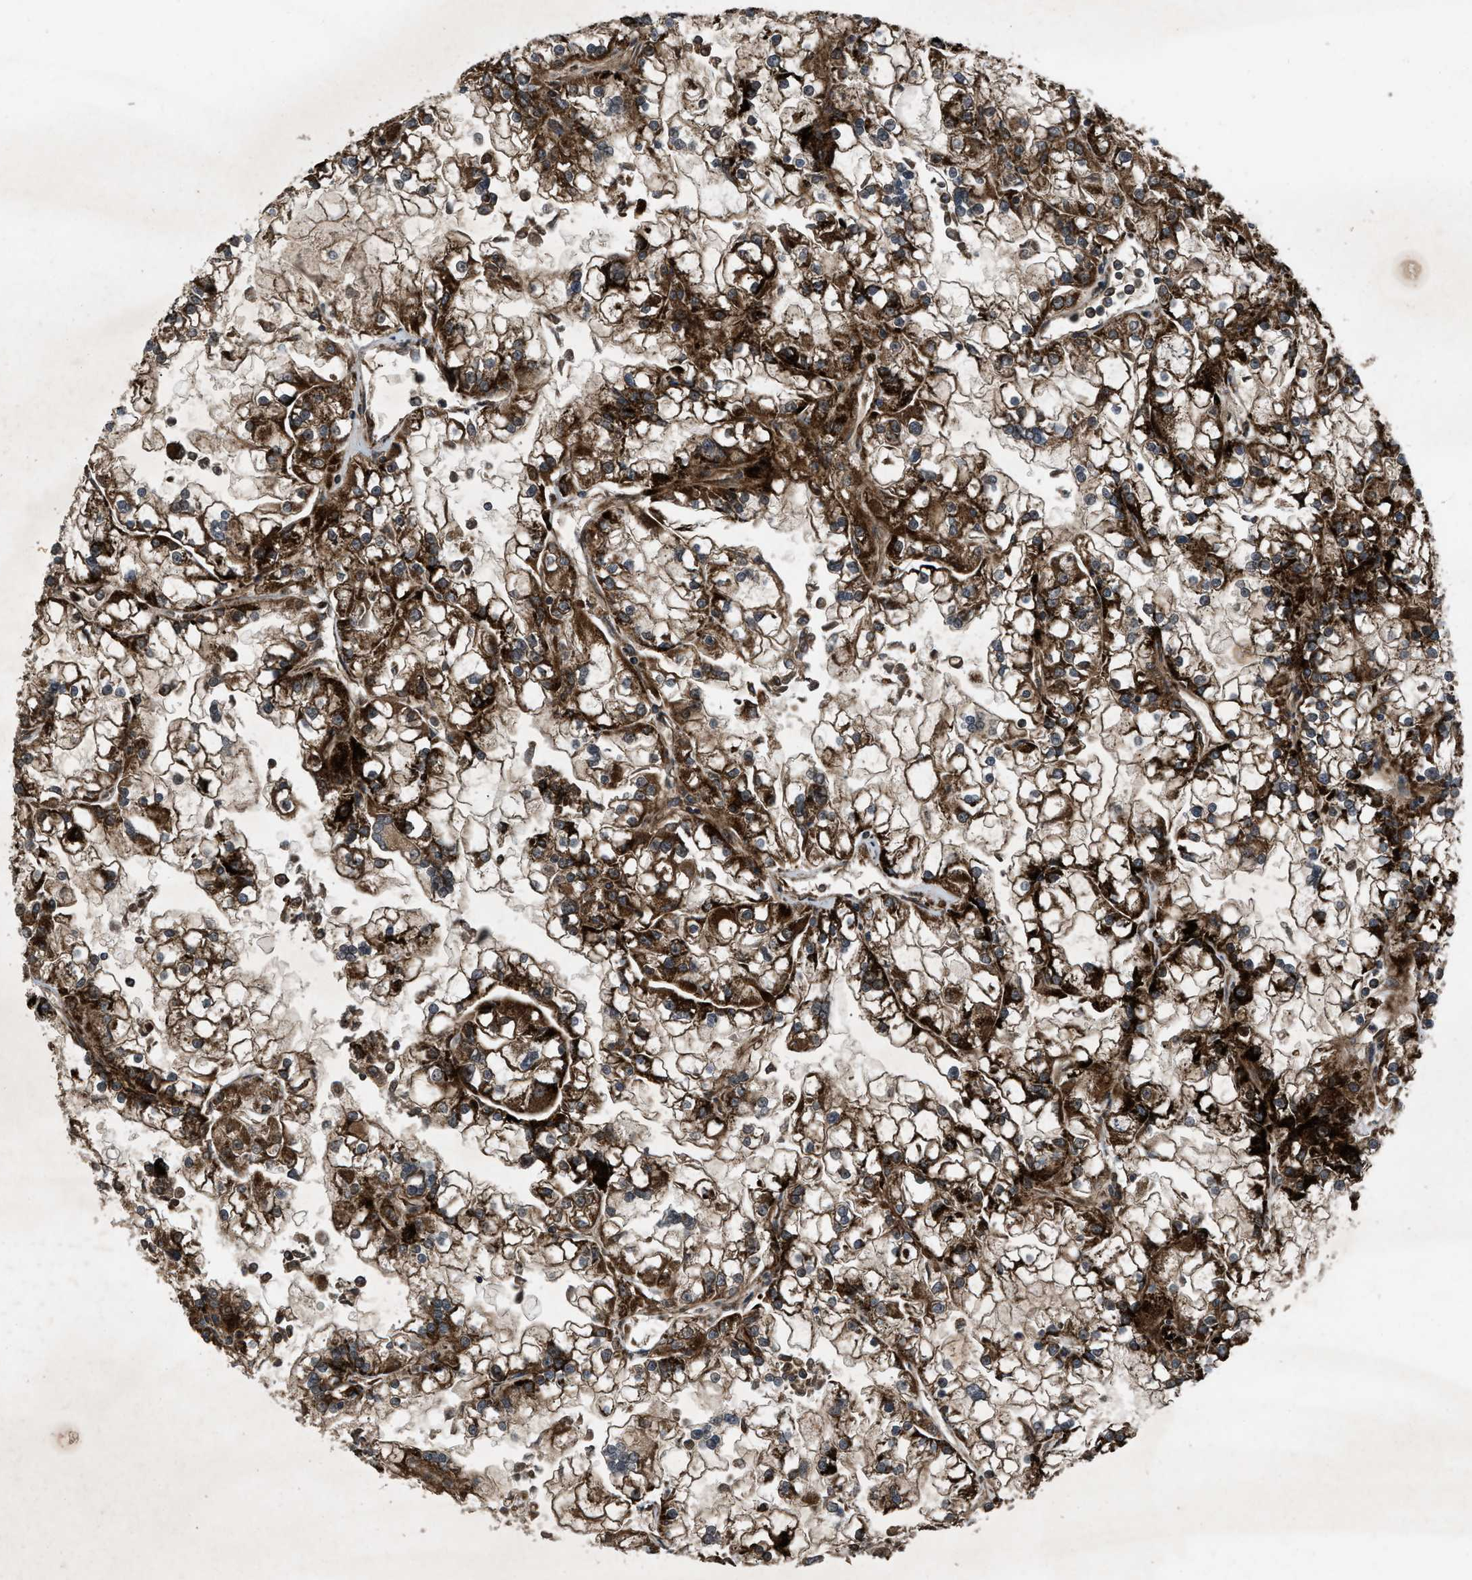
{"staining": {"intensity": "strong", "quantity": ">75%", "location": "cytoplasmic/membranous"}, "tissue": "renal cancer", "cell_type": "Tumor cells", "image_type": "cancer", "snomed": [{"axis": "morphology", "description": "Adenocarcinoma, NOS"}, {"axis": "topography", "description": "Kidney"}], "caption": "A high amount of strong cytoplasmic/membranous expression is present in about >75% of tumor cells in renal cancer (adenocarcinoma) tissue. The staining was performed using DAB (3,3'-diaminobenzidine) to visualize the protein expression in brown, while the nuclei were stained in blue with hematoxylin (Magnification: 20x).", "gene": "PER3", "patient": {"sex": "female", "age": 52}}